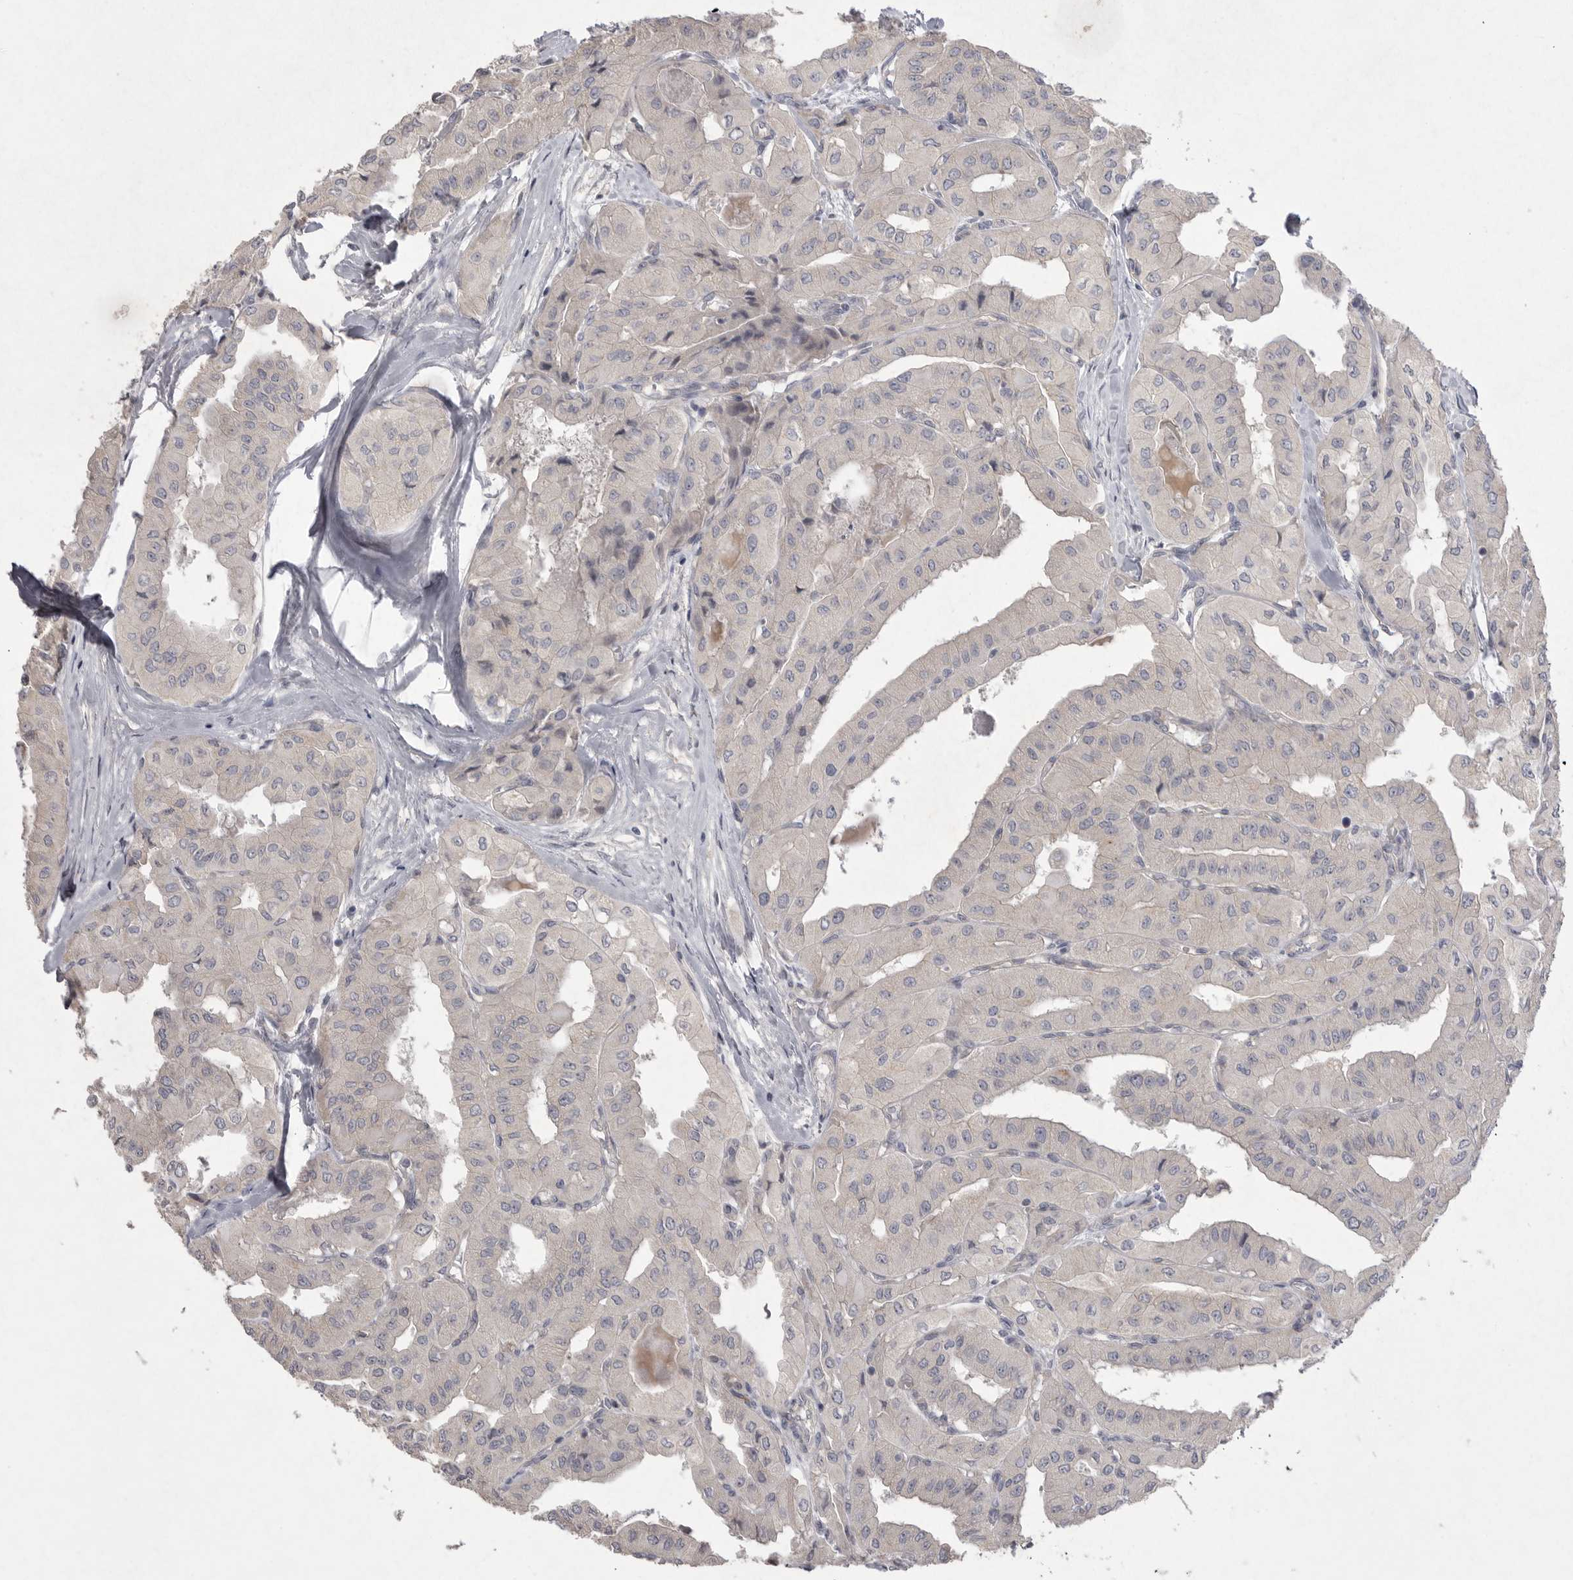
{"staining": {"intensity": "negative", "quantity": "none", "location": "none"}, "tissue": "thyroid cancer", "cell_type": "Tumor cells", "image_type": "cancer", "snomed": [{"axis": "morphology", "description": "Papillary adenocarcinoma, NOS"}, {"axis": "topography", "description": "Thyroid gland"}], "caption": "DAB immunohistochemical staining of human thyroid cancer demonstrates no significant positivity in tumor cells.", "gene": "VANGL2", "patient": {"sex": "female", "age": 59}}